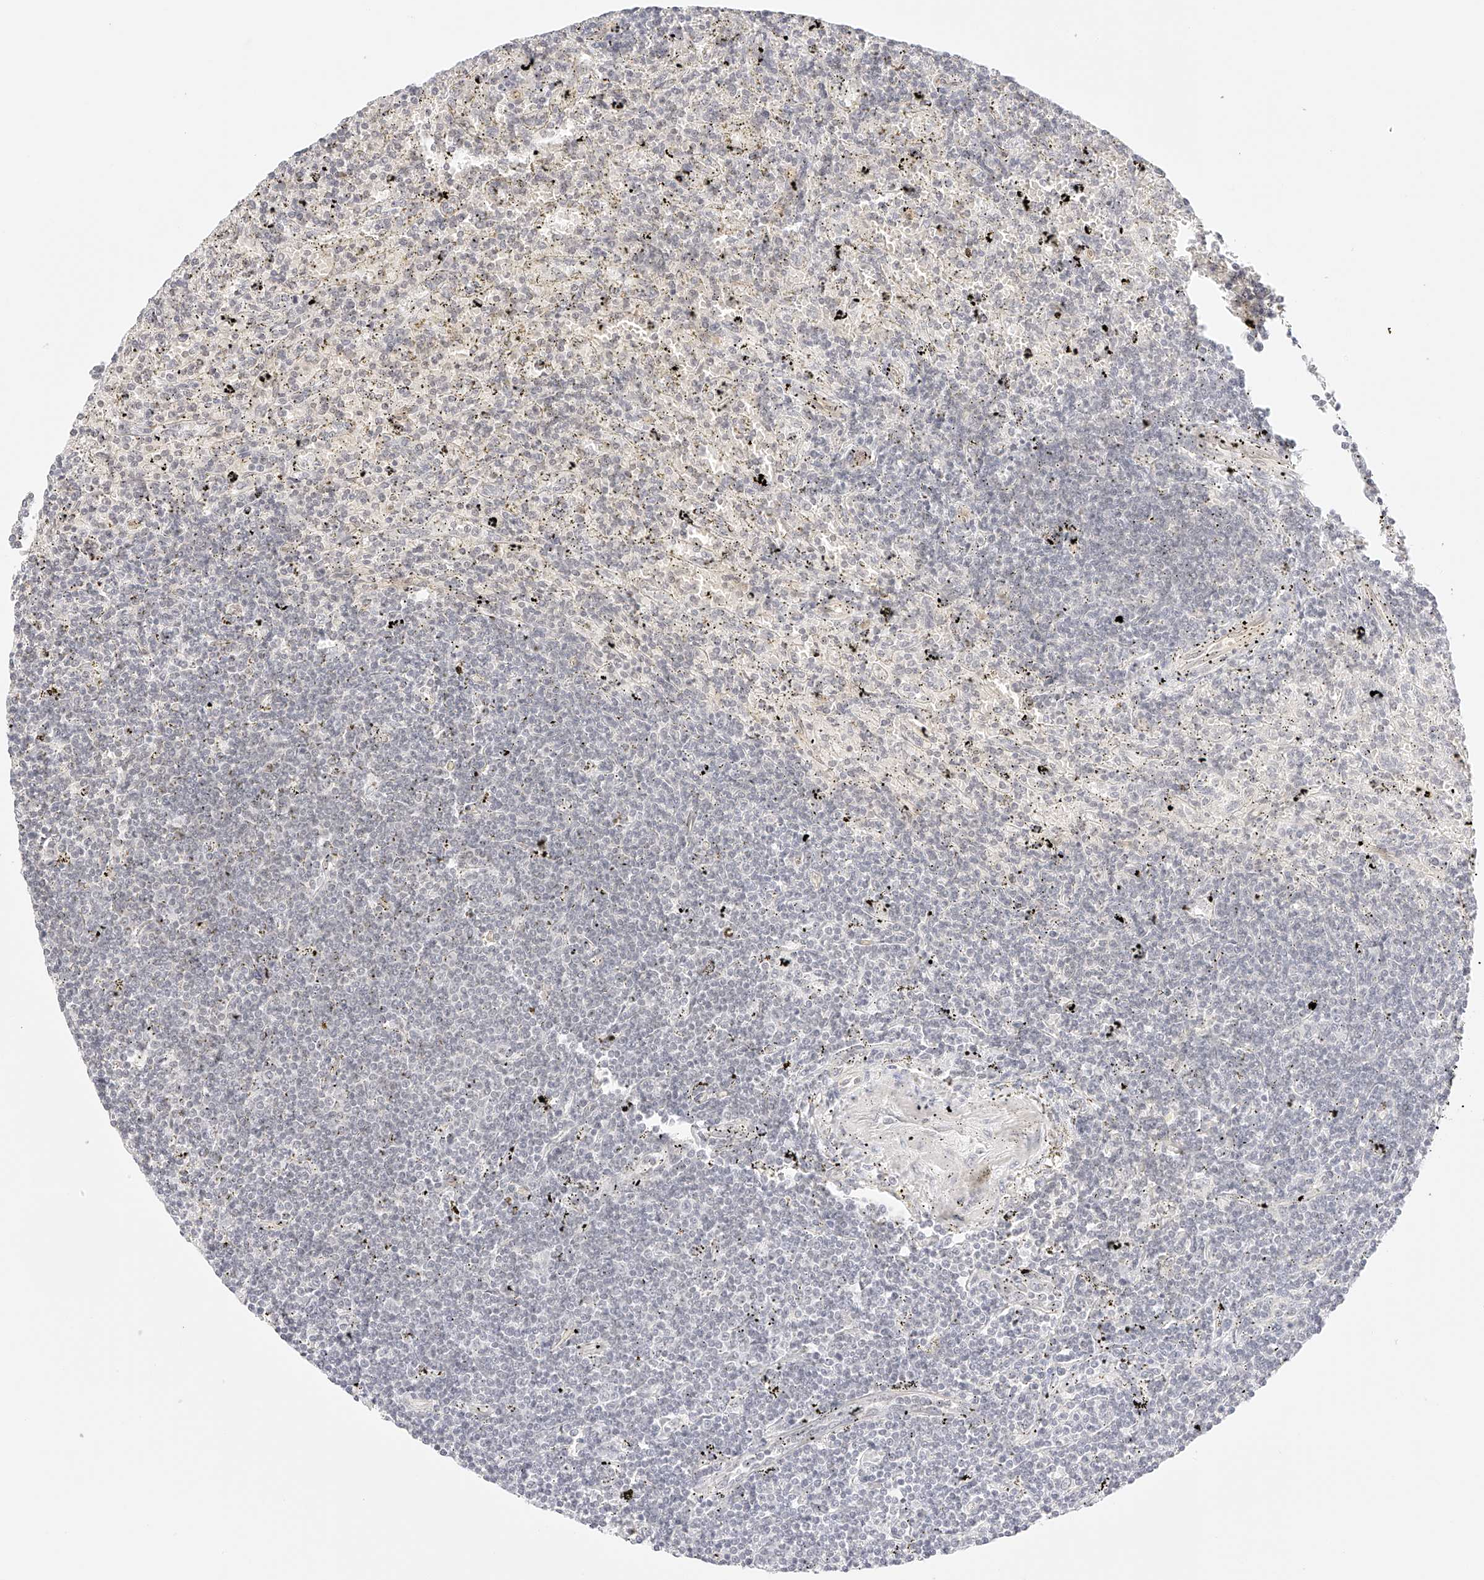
{"staining": {"intensity": "negative", "quantity": "none", "location": "none"}, "tissue": "lymphoma", "cell_type": "Tumor cells", "image_type": "cancer", "snomed": [{"axis": "morphology", "description": "Malignant lymphoma, non-Hodgkin's type, Low grade"}, {"axis": "topography", "description": "Spleen"}], "caption": "An immunohistochemistry (IHC) micrograph of lymphoma is shown. There is no staining in tumor cells of lymphoma.", "gene": "ZFP69", "patient": {"sex": "male", "age": 76}}